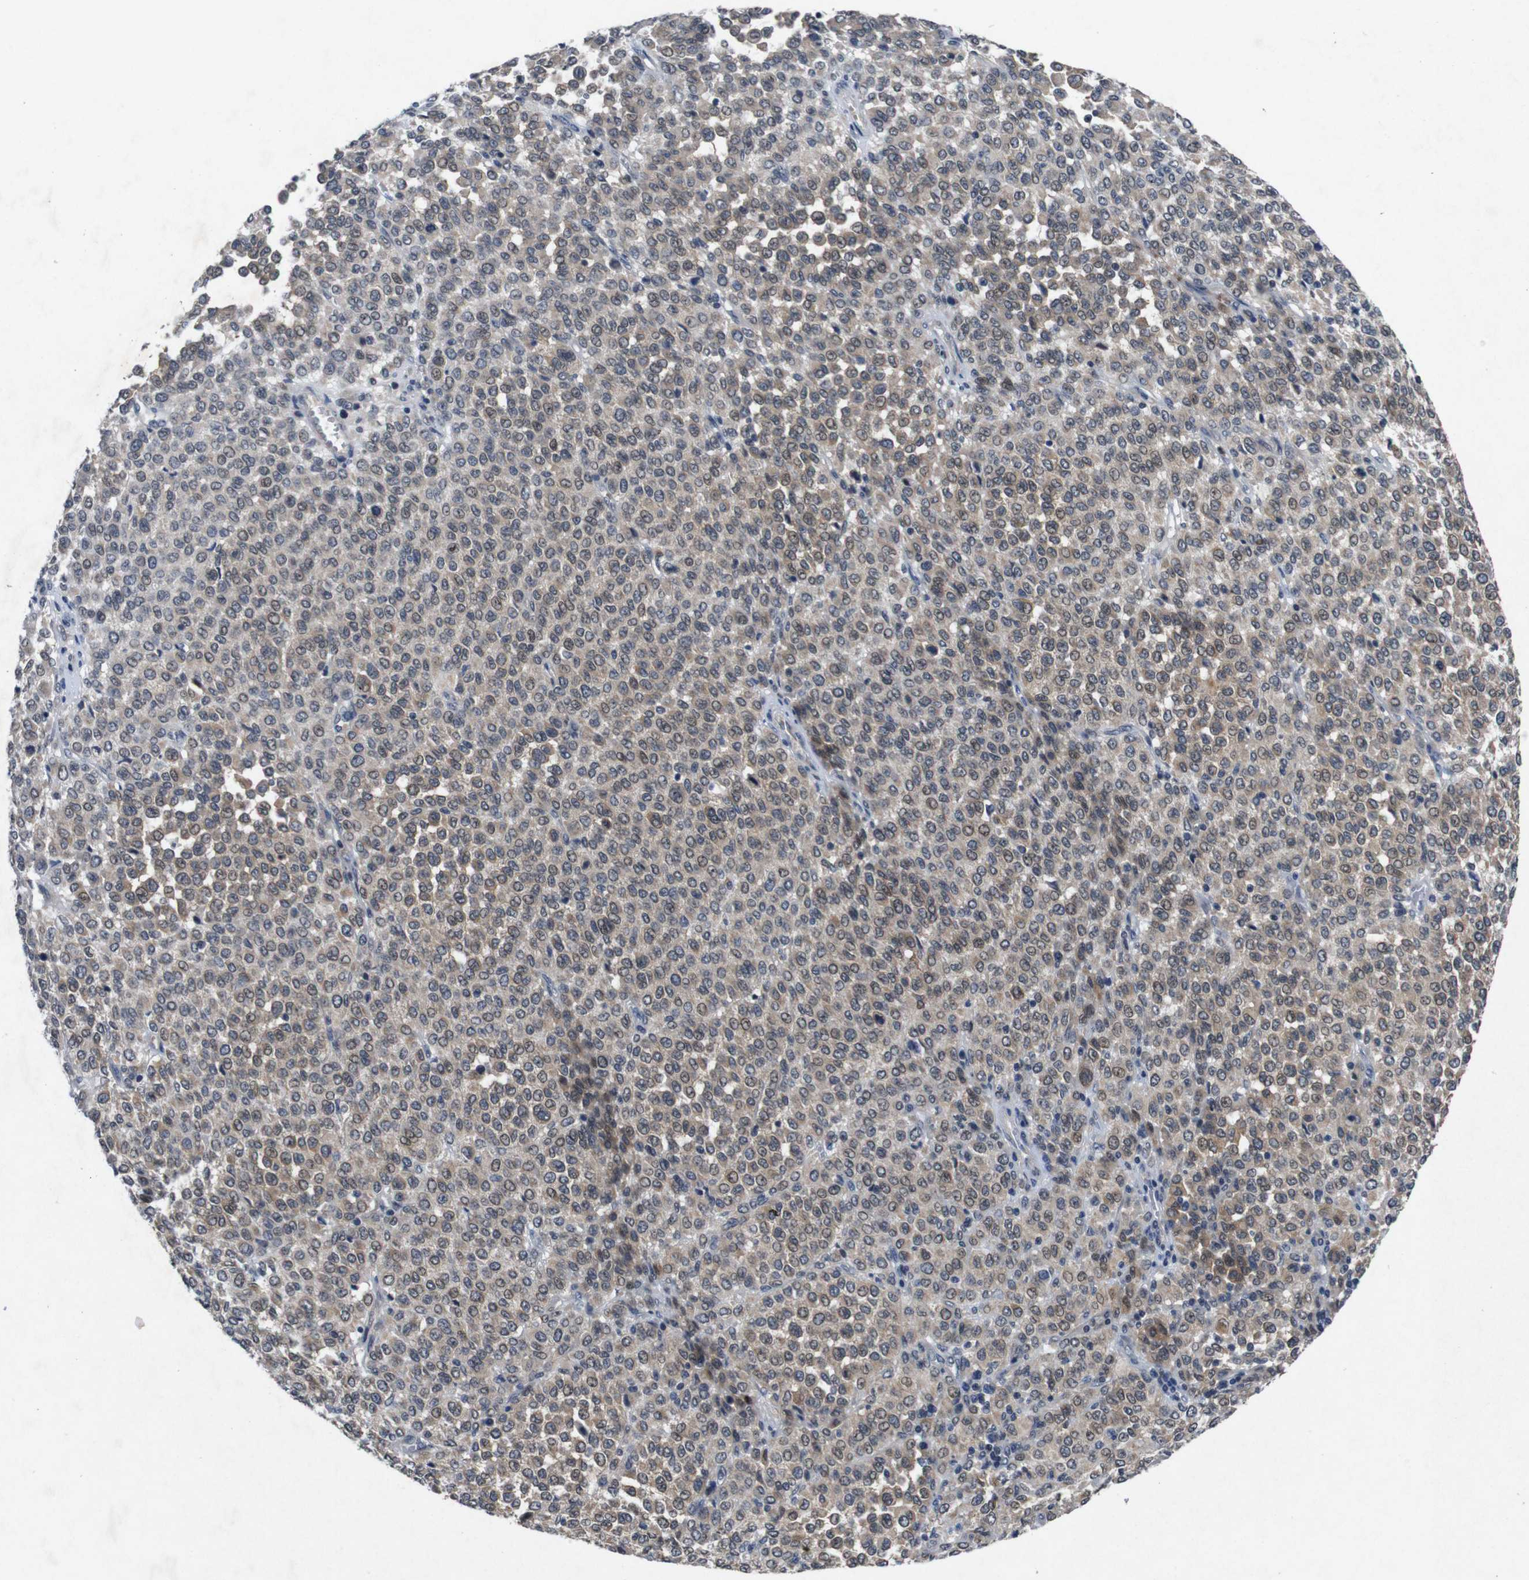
{"staining": {"intensity": "moderate", "quantity": "25%-75%", "location": "cytoplasmic/membranous,nuclear"}, "tissue": "melanoma", "cell_type": "Tumor cells", "image_type": "cancer", "snomed": [{"axis": "morphology", "description": "Malignant melanoma, Metastatic site"}, {"axis": "topography", "description": "Pancreas"}], "caption": "High-power microscopy captured an immunohistochemistry (IHC) photomicrograph of malignant melanoma (metastatic site), revealing moderate cytoplasmic/membranous and nuclear expression in about 25%-75% of tumor cells.", "gene": "AKT3", "patient": {"sex": "female", "age": 30}}